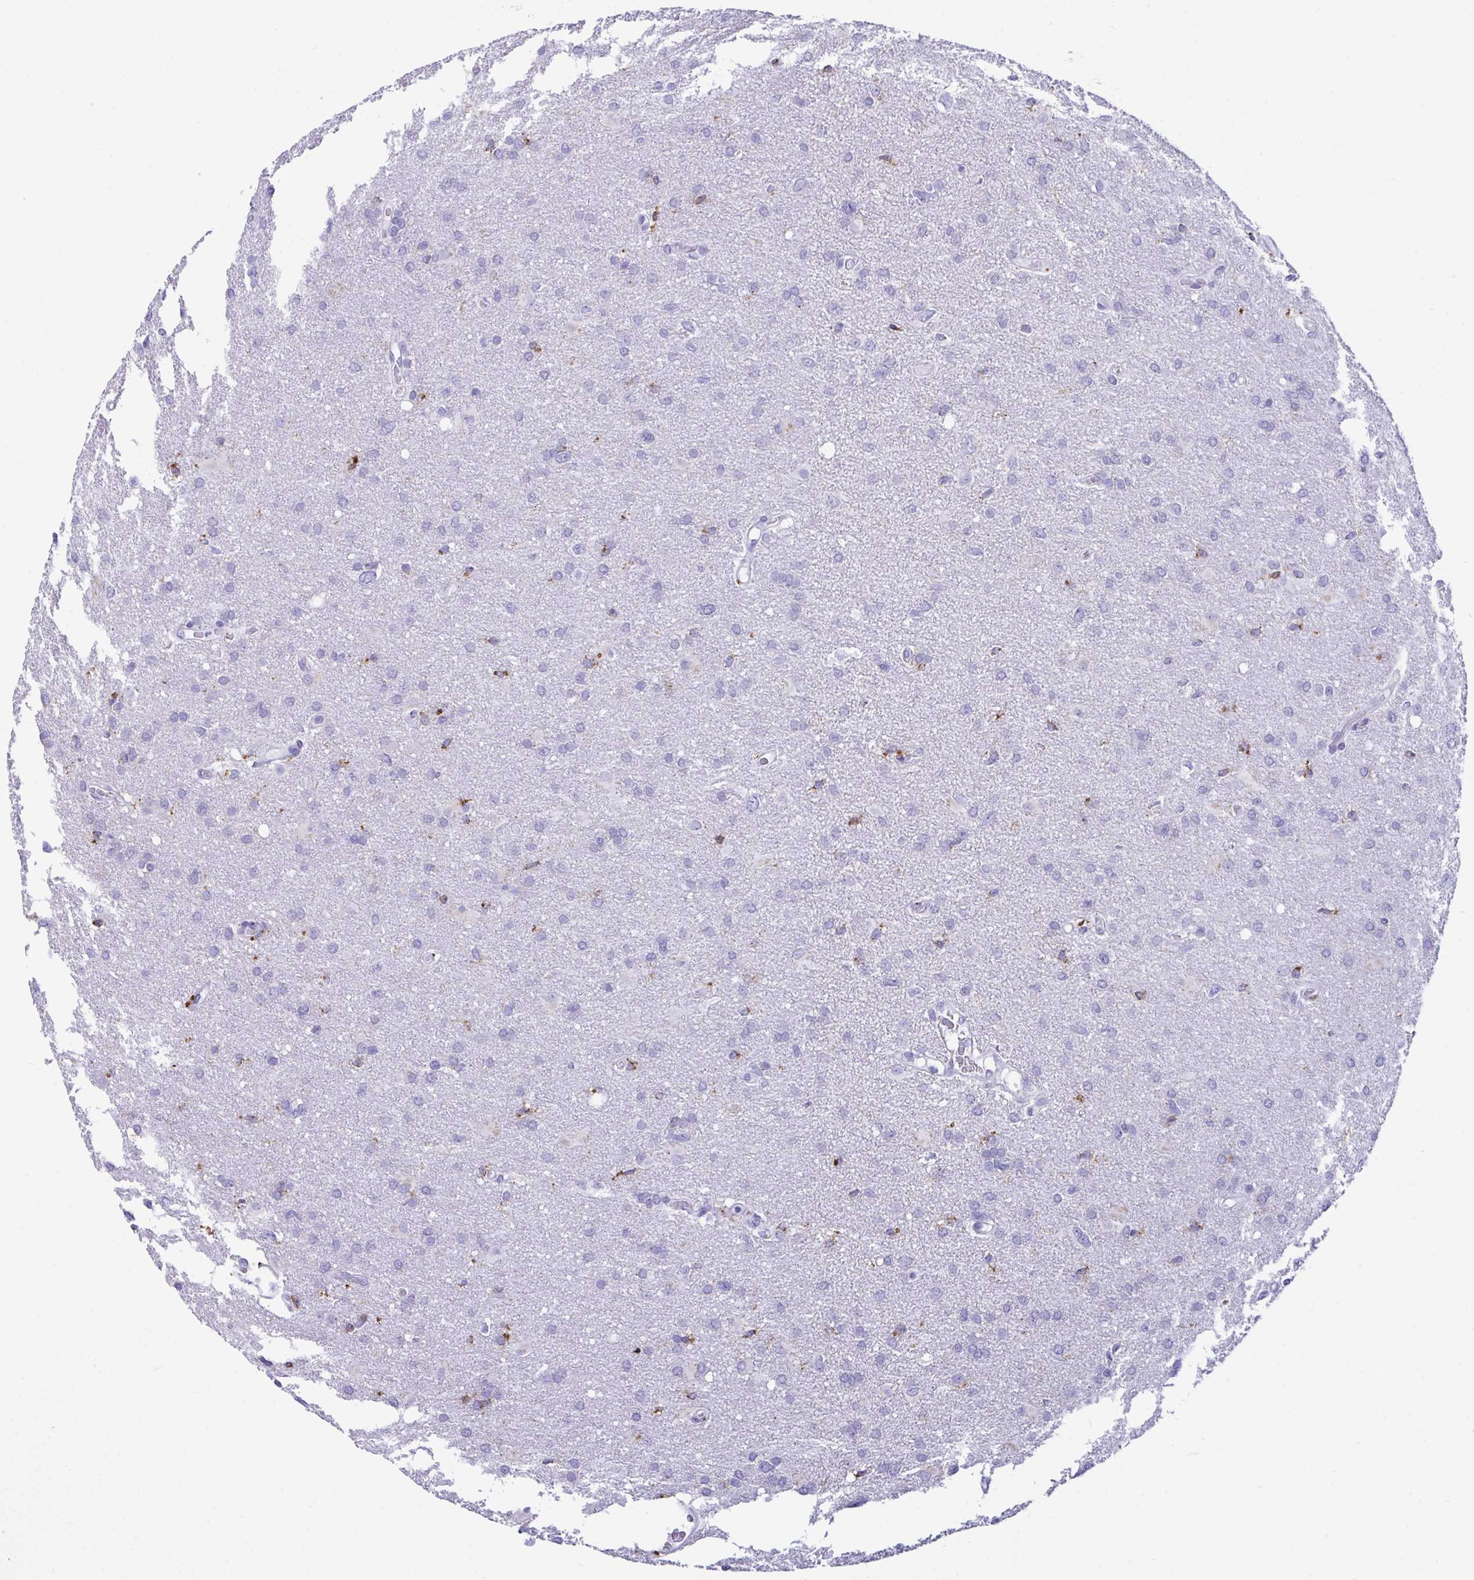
{"staining": {"intensity": "negative", "quantity": "none", "location": "none"}, "tissue": "glioma", "cell_type": "Tumor cells", "image_type": "cancer", "snomed": [{"axis": "morphology", "description": "Glioma, malignant, High grade"}, {"axis": "topography", "description": "Brain"}], "caption": "There is no significant expression in tumor cells of glioma.", "gene": "CPVL", "patient": {"sex": "male", "age": 53}}